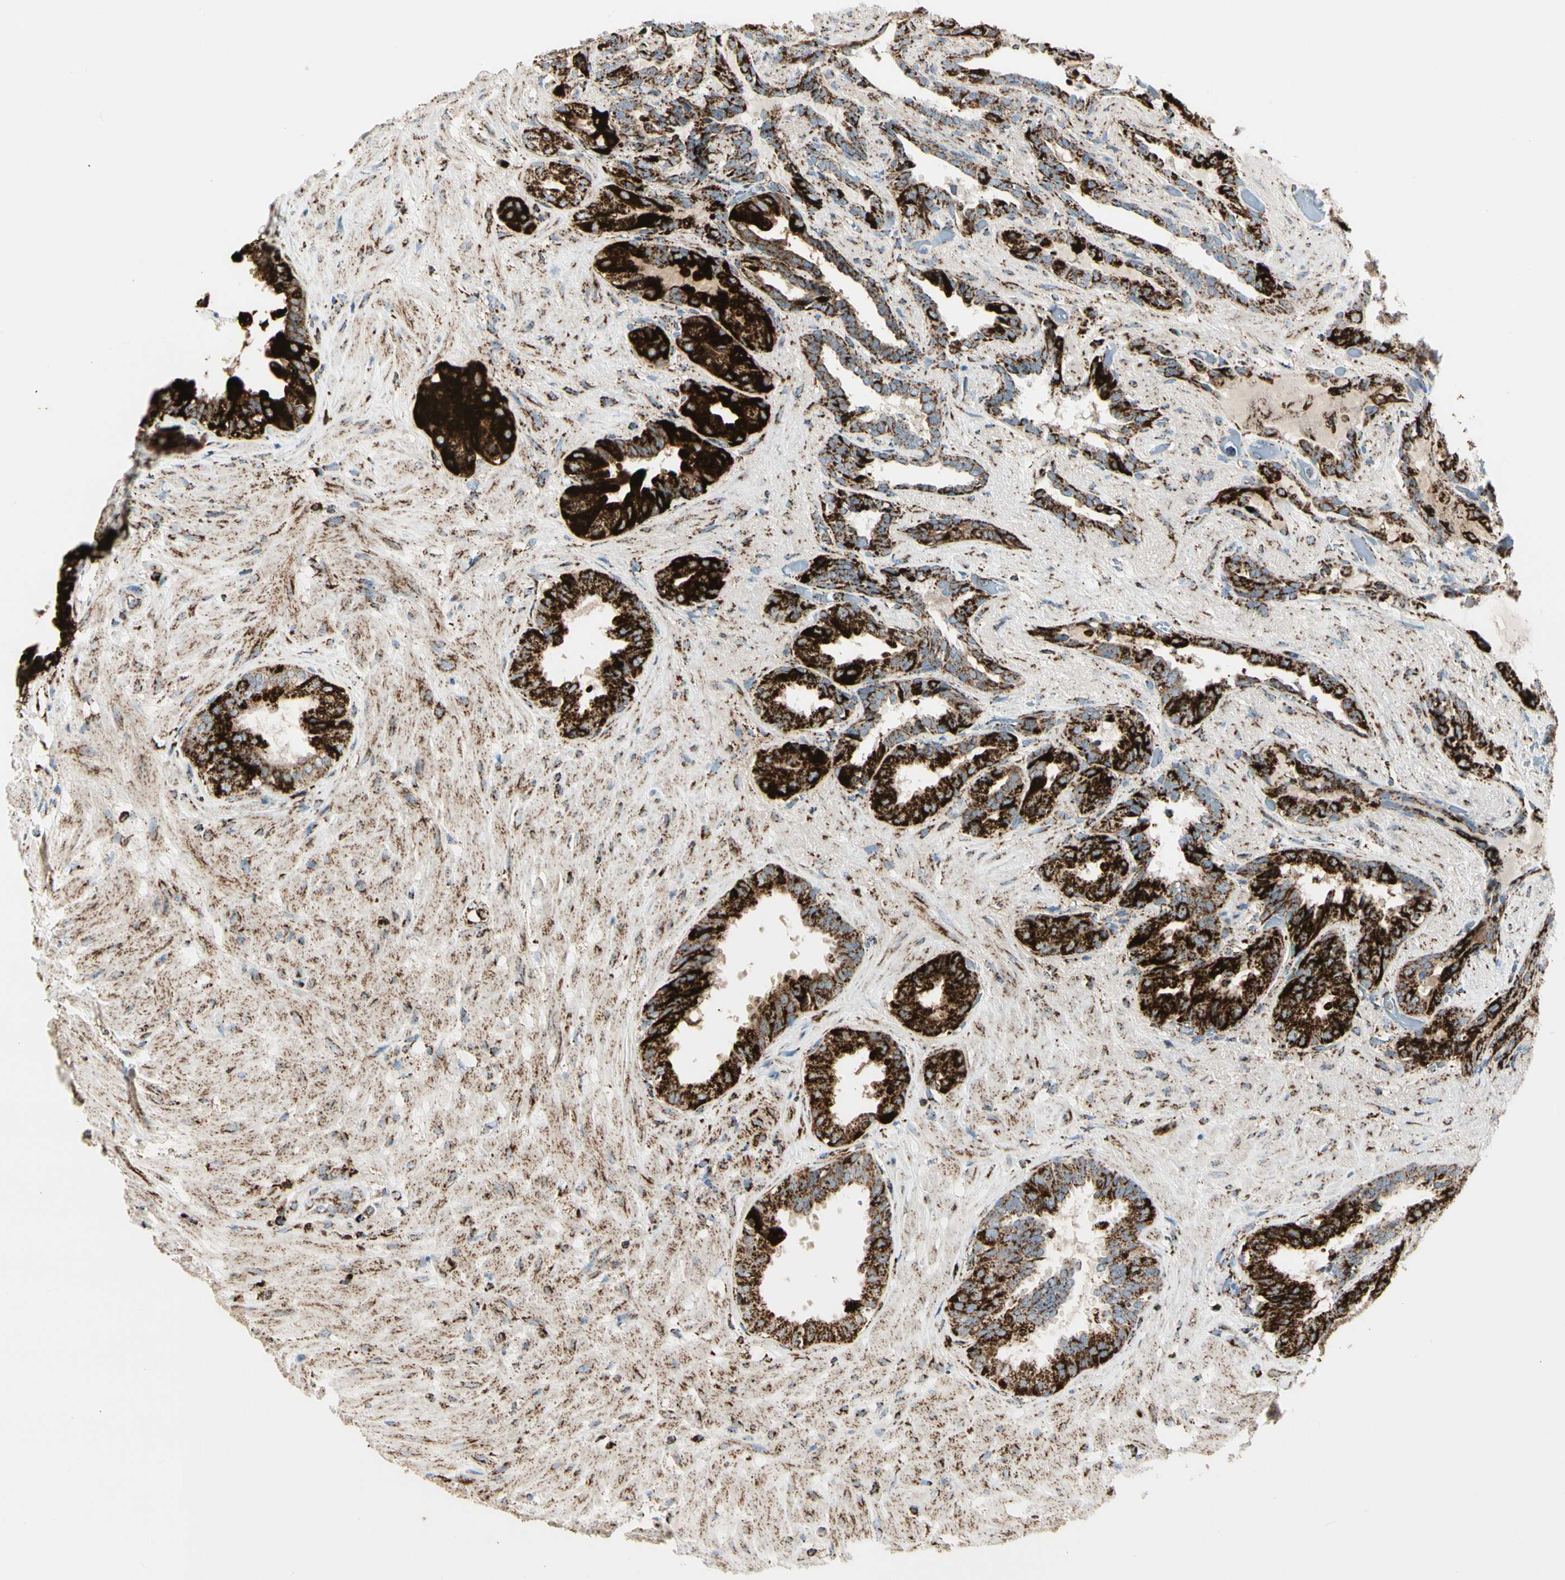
{"staining": {"intensity": "strong", "quantity": ">75%", "location": "cytoplasmic/membranous"}, "tissue": "seminal vesicle", "cell_type": "Glandular cells", "image_type": "normal", "snomed": [{"axis": "morphology", "description": "Normal tissue, NOS"}, {"axis": "topography", "description": "Seminal veicle"}], "caption": "Immunohistochemistry of benign human seminal vesicle displays high levels of strong cytoplasmic/membranous positivity in about >75% of glandular cells.", "gene": "ME2", "patient": {"sex": "male", "age": 61}}